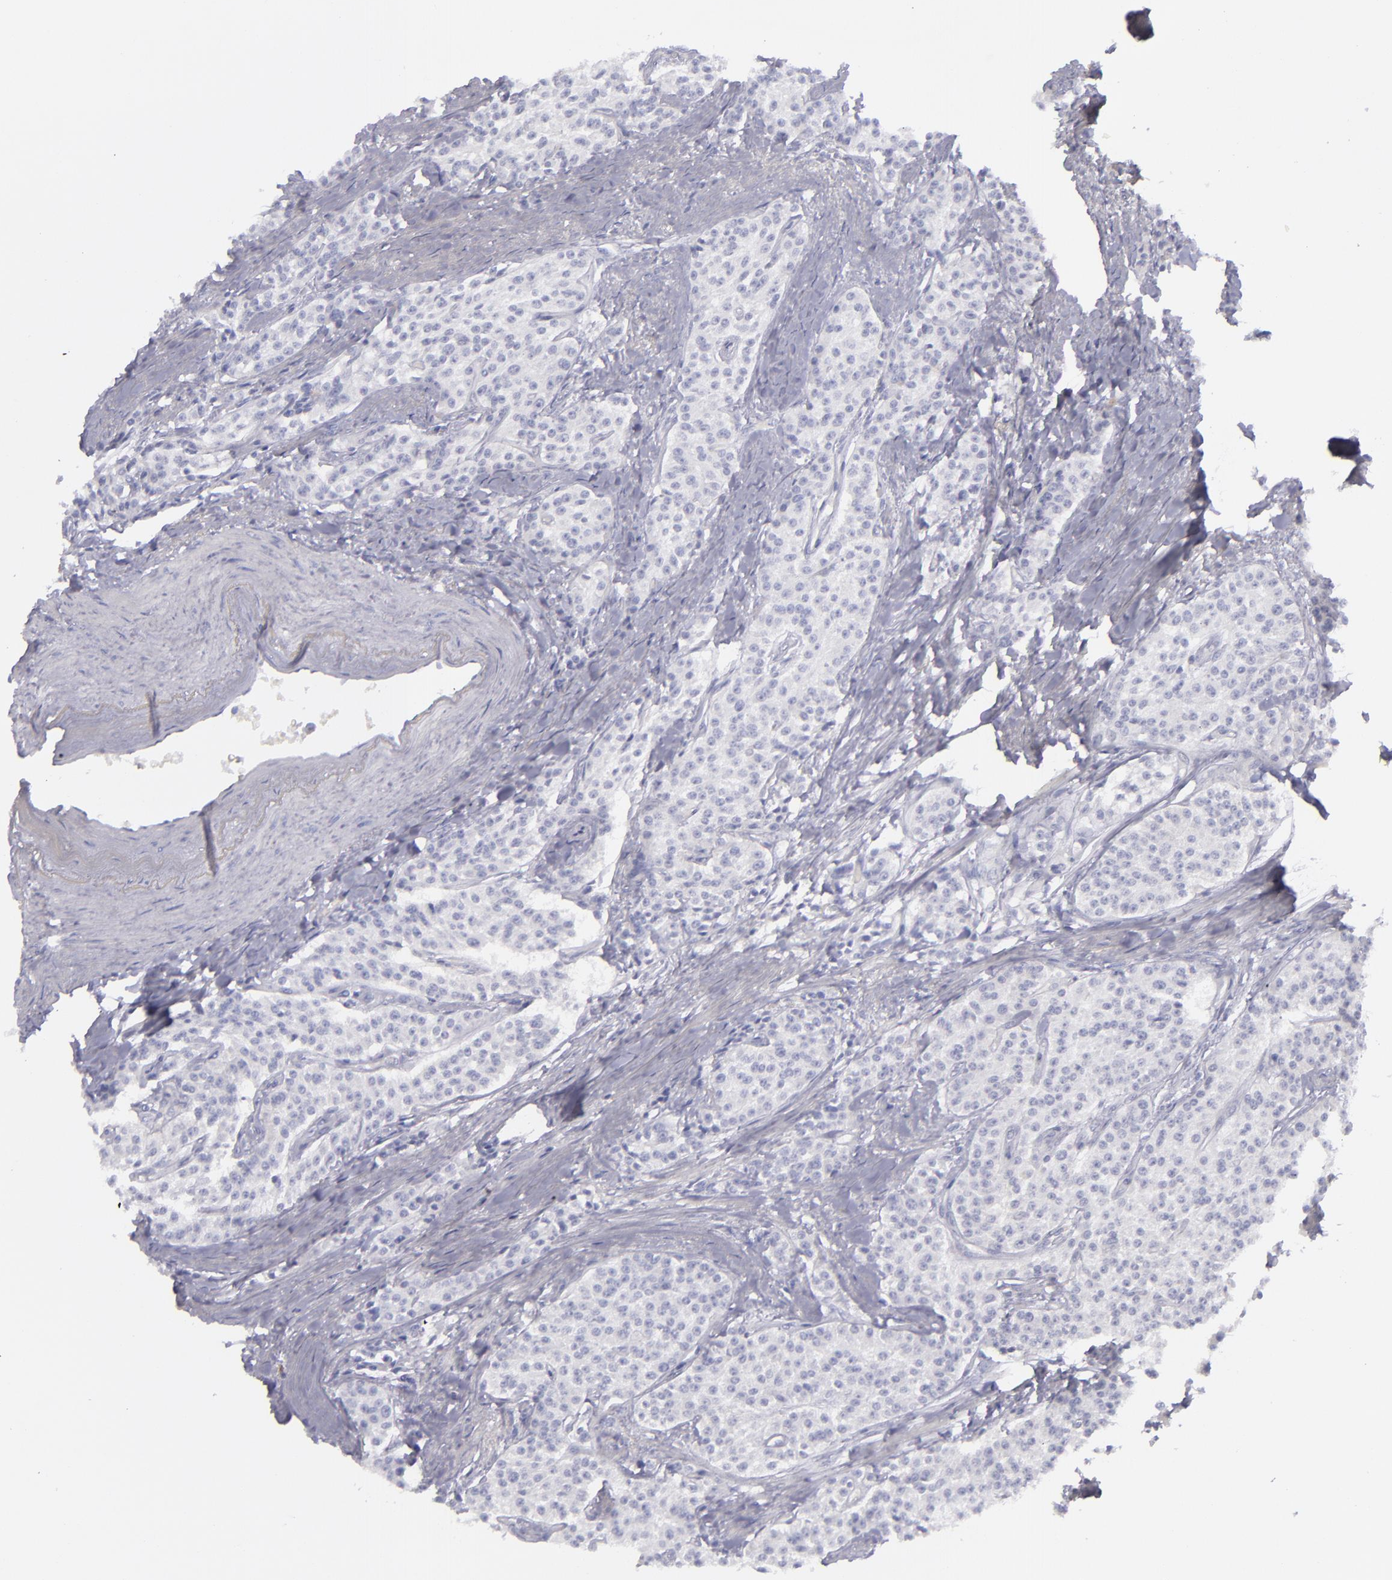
{"staining": {"intensity": "negative", "quantity": "none", "location": "none"}, "tissue": "carcinoid", "cell_type": "Tumor cells", "image_type": "cancer", "snomed": [{"axis": "morphology", "description": "Carcinoid, malignant, NOS"}, {"axis": "topography", "description": "Stomach"}], "caption": "Carcinoid was stained to show a protein in brown. There is no significant positivity in tumor cells.", "gene": "CD22", "patient": {"sex": "female", "age": 76}}